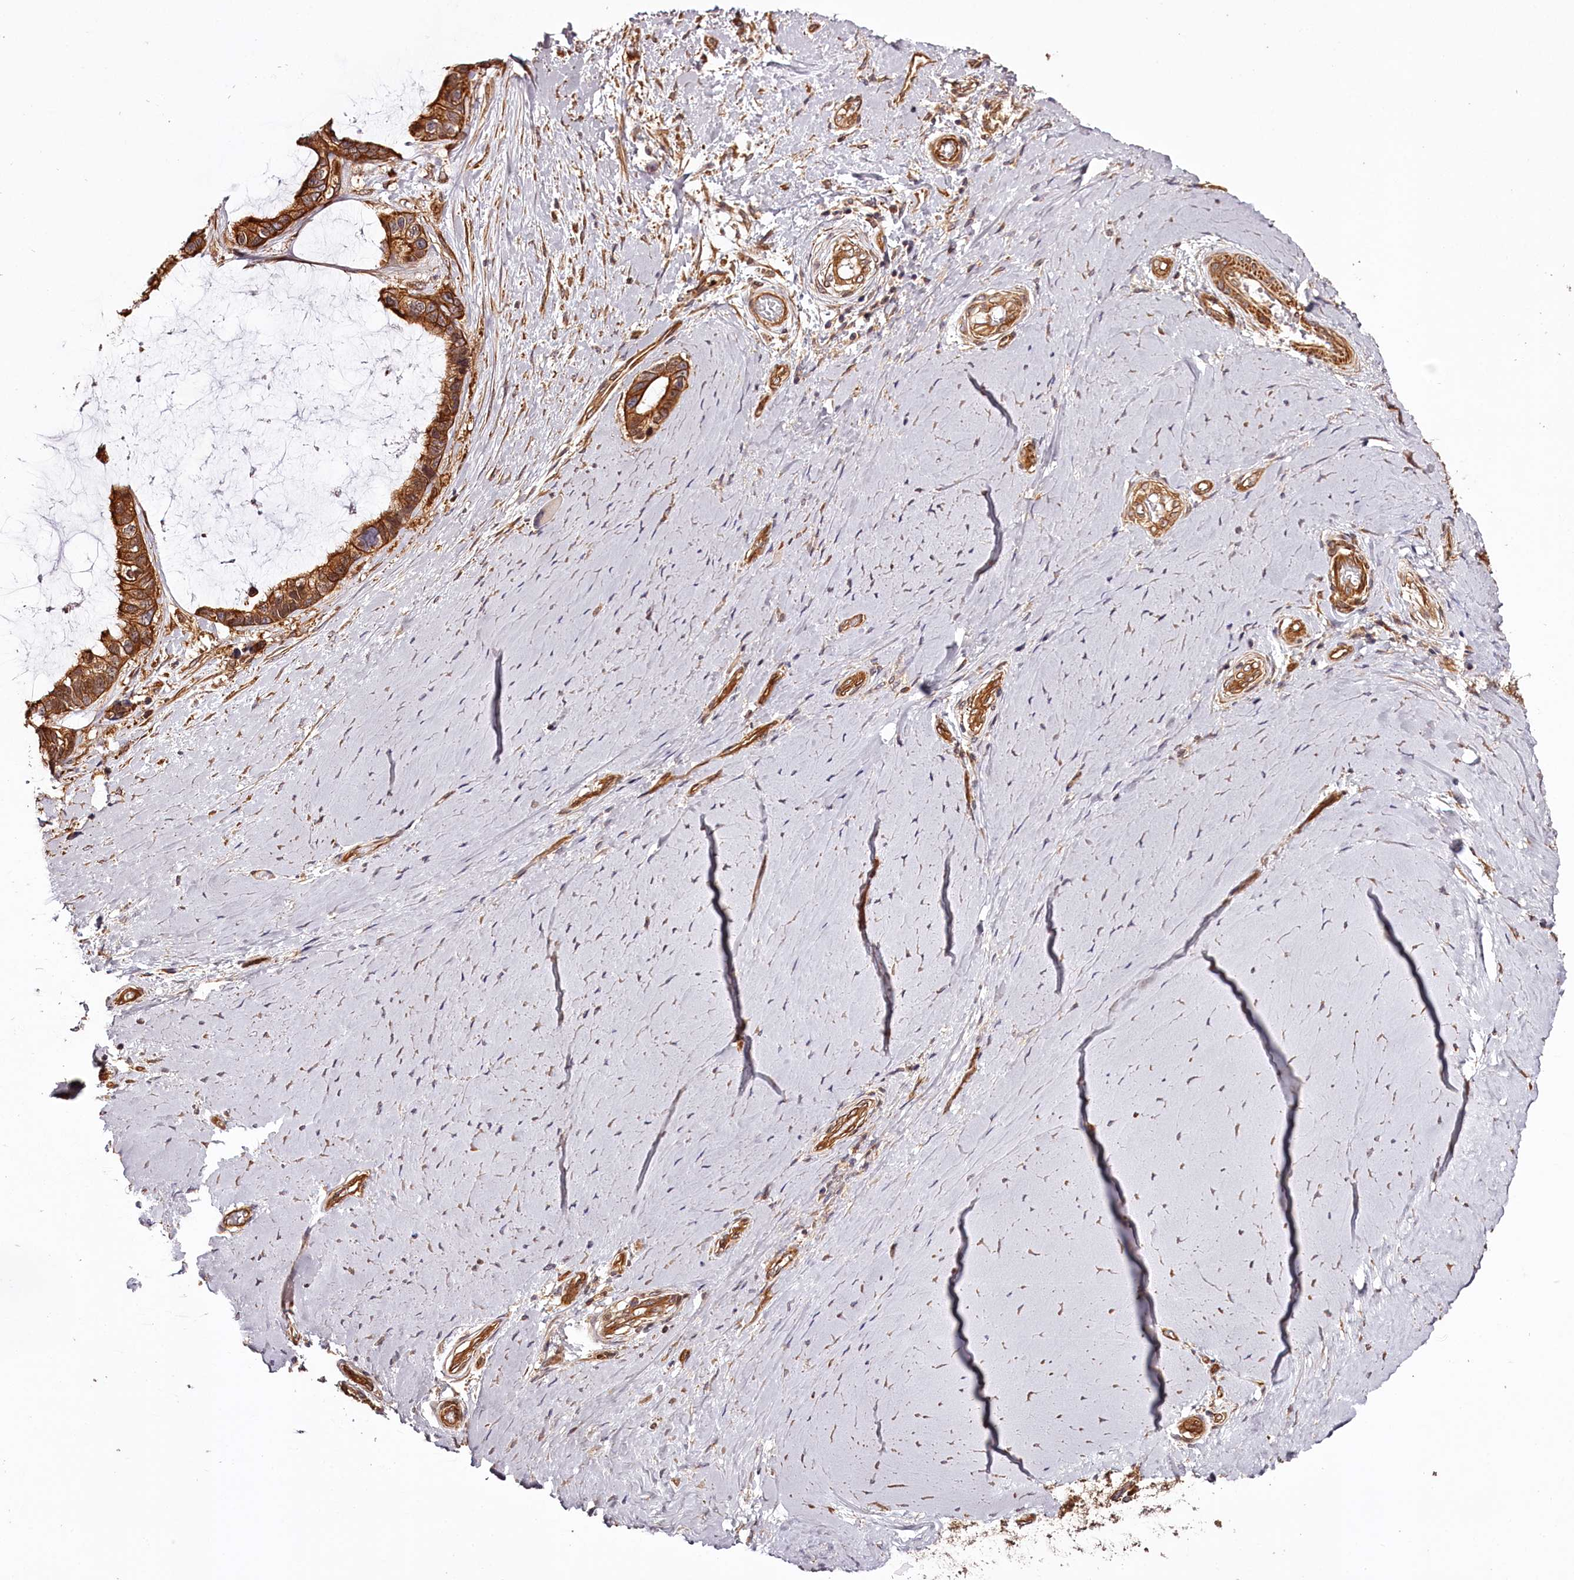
{"staining": {"intensity": "strong", "quantity": ">75%", "location": "cytoplasmic/membranous"}, "tissue": "ovarian cancer", "cell_type": "Tumor cells", "image_type": "cancer", "snomed": [{"axis": "morphology", "description": "Cystadenocarcinoma, mucinous, NOS"}, {"axis": "topography", "description": "Ovary"}], "caption": "A brown stain highlights strong cytoplasmic/membranous expression of a protein in human ovarian mucinous cystadenocarcinoma tumor cells. (Brightfield microscopy of DAB IHC at high magnification).", "gene": "TARS1", "patient": {"sex": "female", "age": 39}}